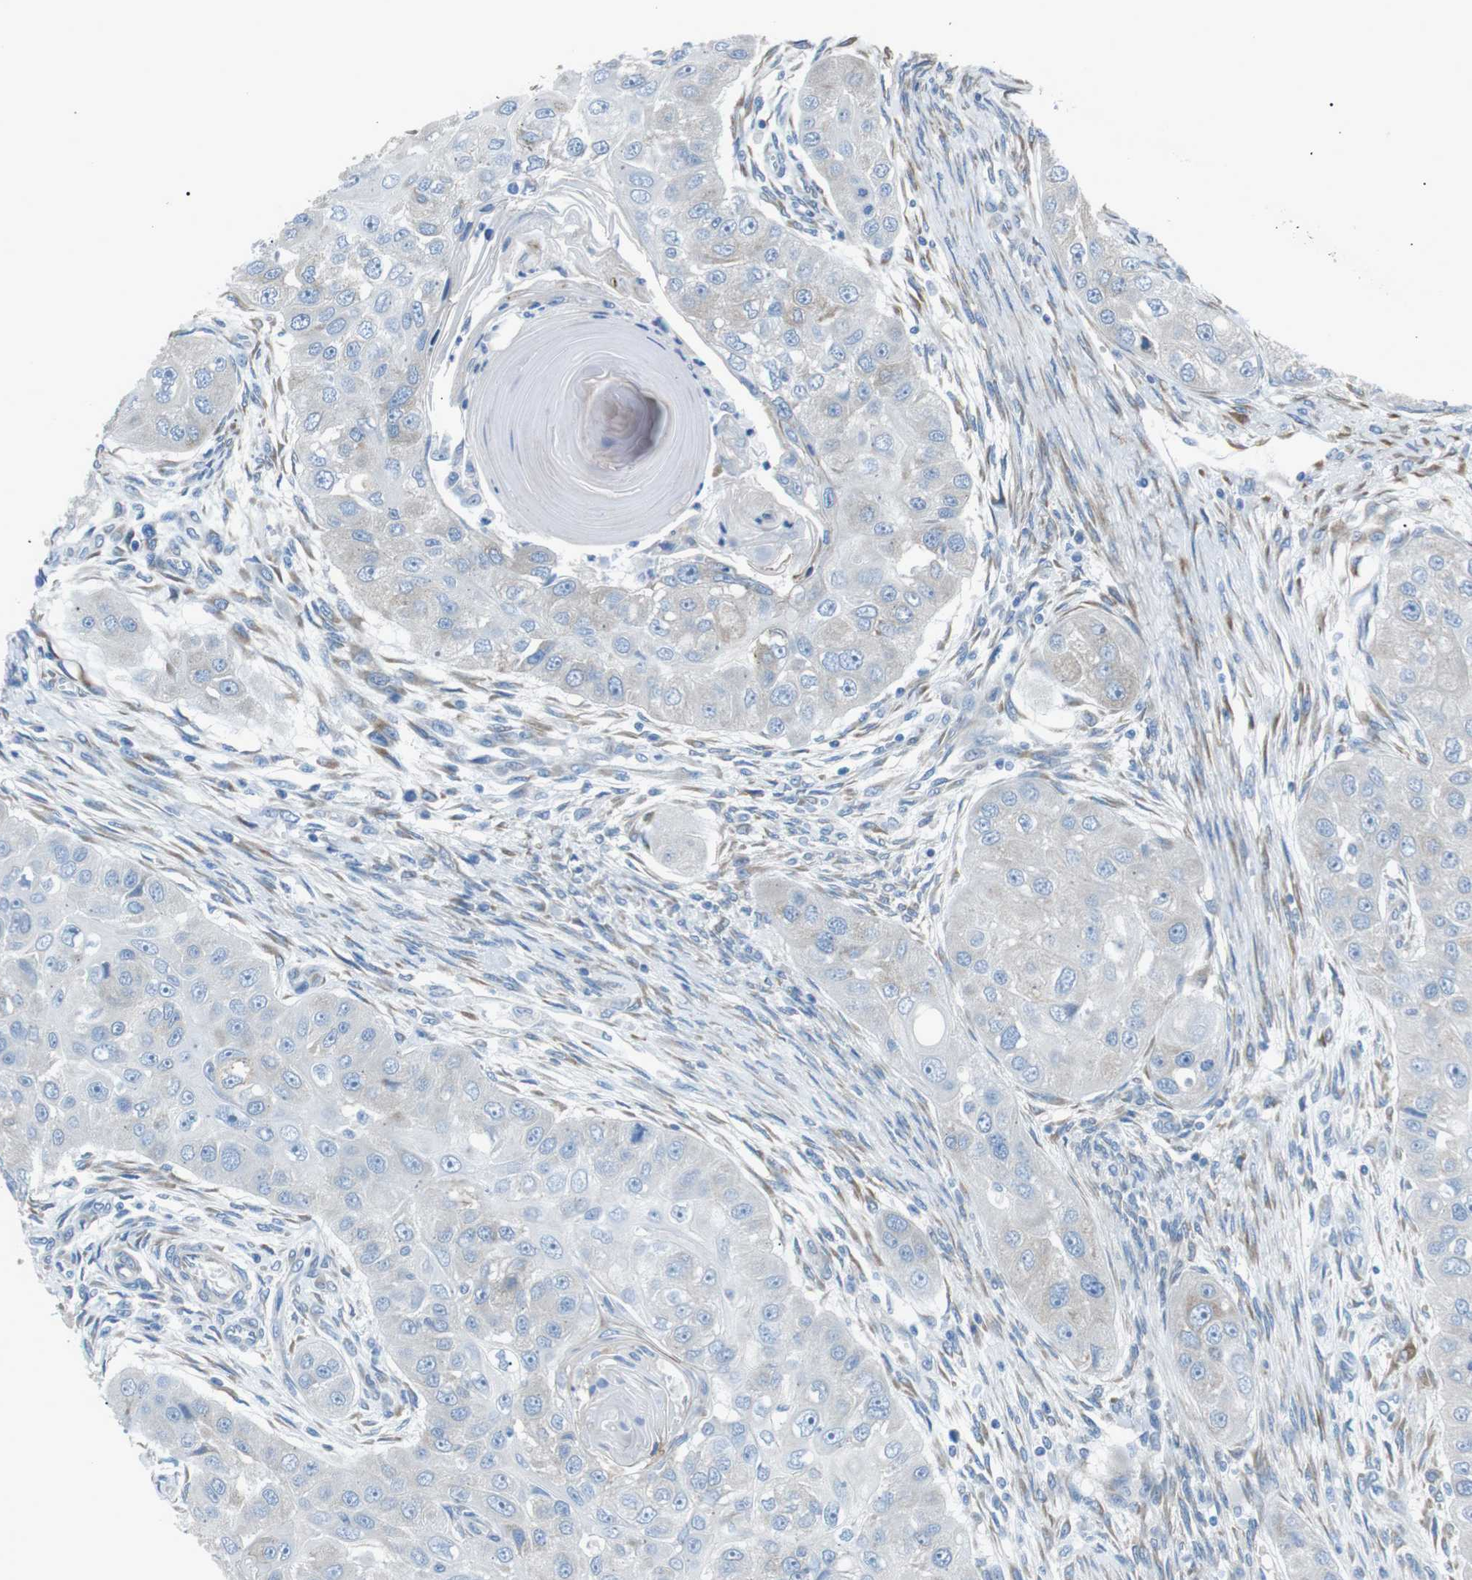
{"staining": {"intensity": "negative", "quantity": "none", "location": "none"}, "tissue": "head and neck cancer", "cell_type": "Tumor cells", "image_type": "cancer", "snomed": [{"axis": "morphology", "description": "Normal tissue, NOS"}, {"axis": "morphology", "description": "Squamous cell carcinoma, NOS"}, {"axis": "topography", "description": "Skeletal muscle"}, {"axis": "topography", "description": "Head-Neck"}], "caption": "An image of human head and neck cancer (squamous cell carcinoma) is negative for staining in tumor cells.", "gene": "MTARC2", "patient": {"sex": "male", "age": 51}}